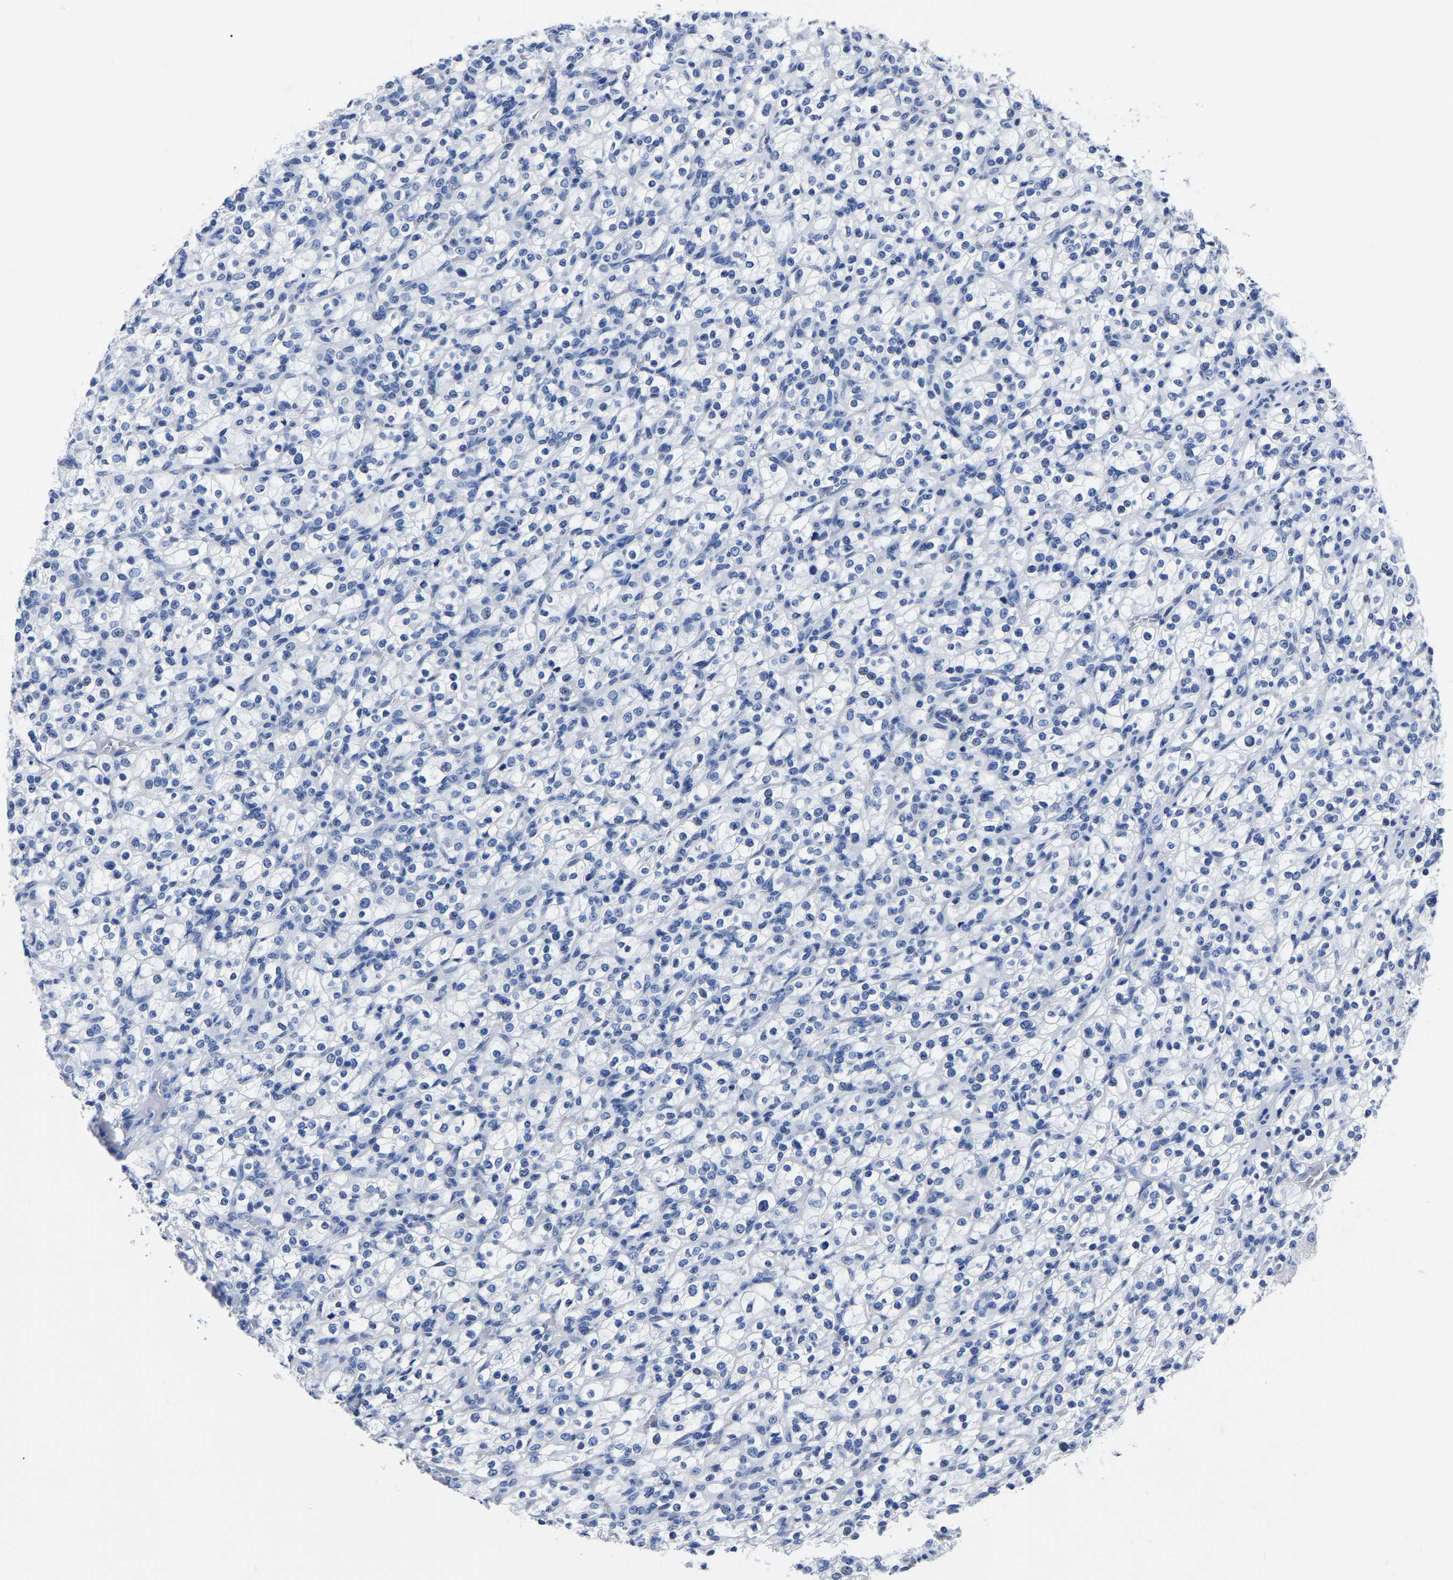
{"staining": {"intensity": "negative", "quantity": "none", "location": "none"}, "tissue": "renal cancer", "cell_type": "Tumor cells", "image_type": "cancer", "snomed": [{"axis": "morphology", "description": "Normal tissue, NOS"}, {"axis": "morphology", "description": "Adenocarcinoma, NOS"}, {"axis": "topography", "description": "Kidney"}], "caption": "Protein analysis of renal cancer displays no significant positivity in tumor cells.", "gene": "IMPG2", "patient": {"sex": "female", "age": 72}}